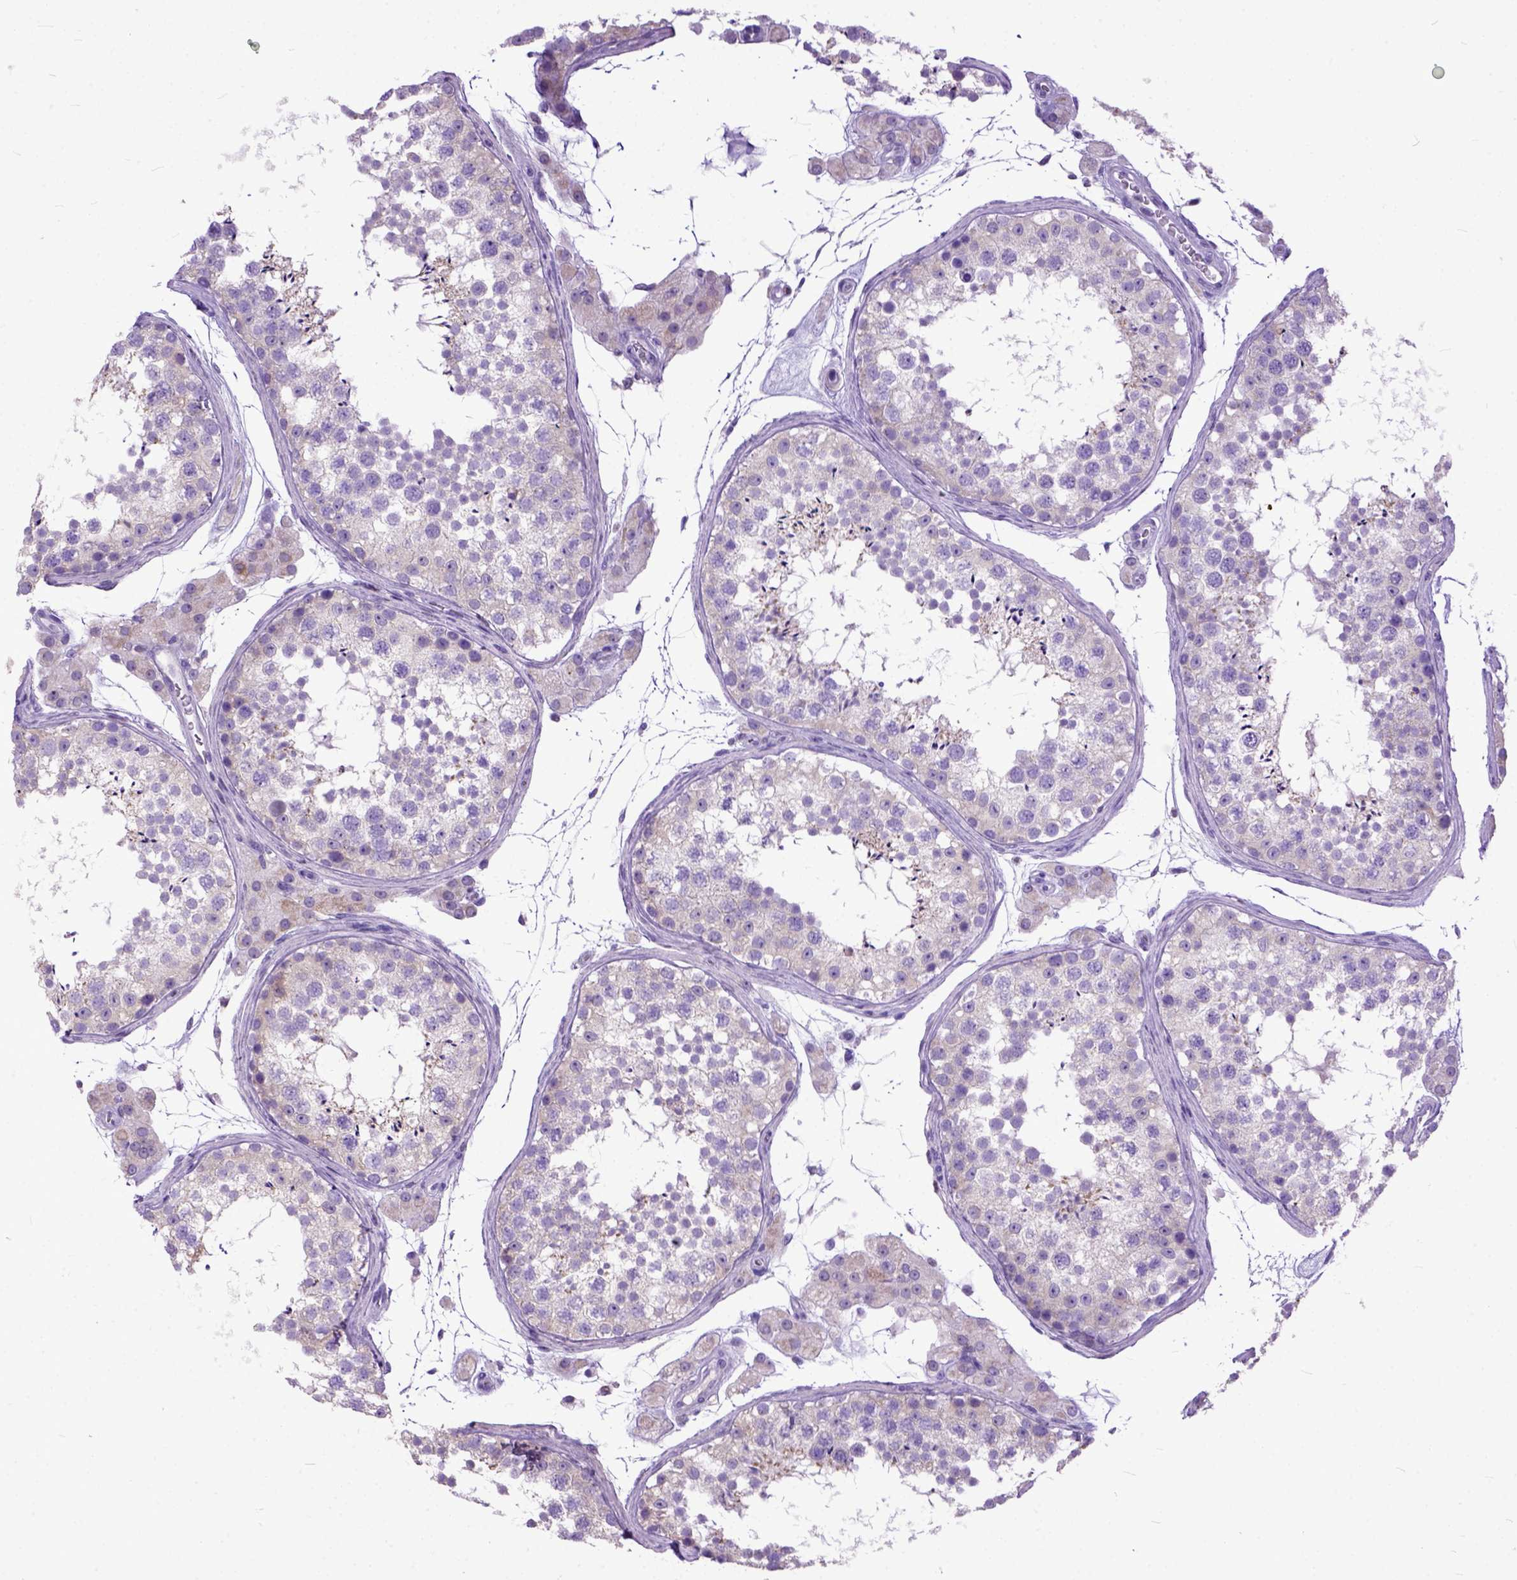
{"staining": {"intensity": "weak", "quantity": "25%-75%", "location": "cytoplasmic/membranous"}, "tissue": "testis", "cell_type": "Cells in seminiferous ducts", "image_type": "normal", "snomed": [{"axis": "morphology", "description": "Normal tissue, NOS"}, {"axis": "topography", "description": "Testis"}], "caption": "High-power microscopy captured an IHC photomicrograph of benign testis, revealing weak cytoplasmic/membranous staining in about 25%-75% of cells in seminiferous ducts.", "gene": "CRB1", "patient": {"sex": "male", "age": 41}}